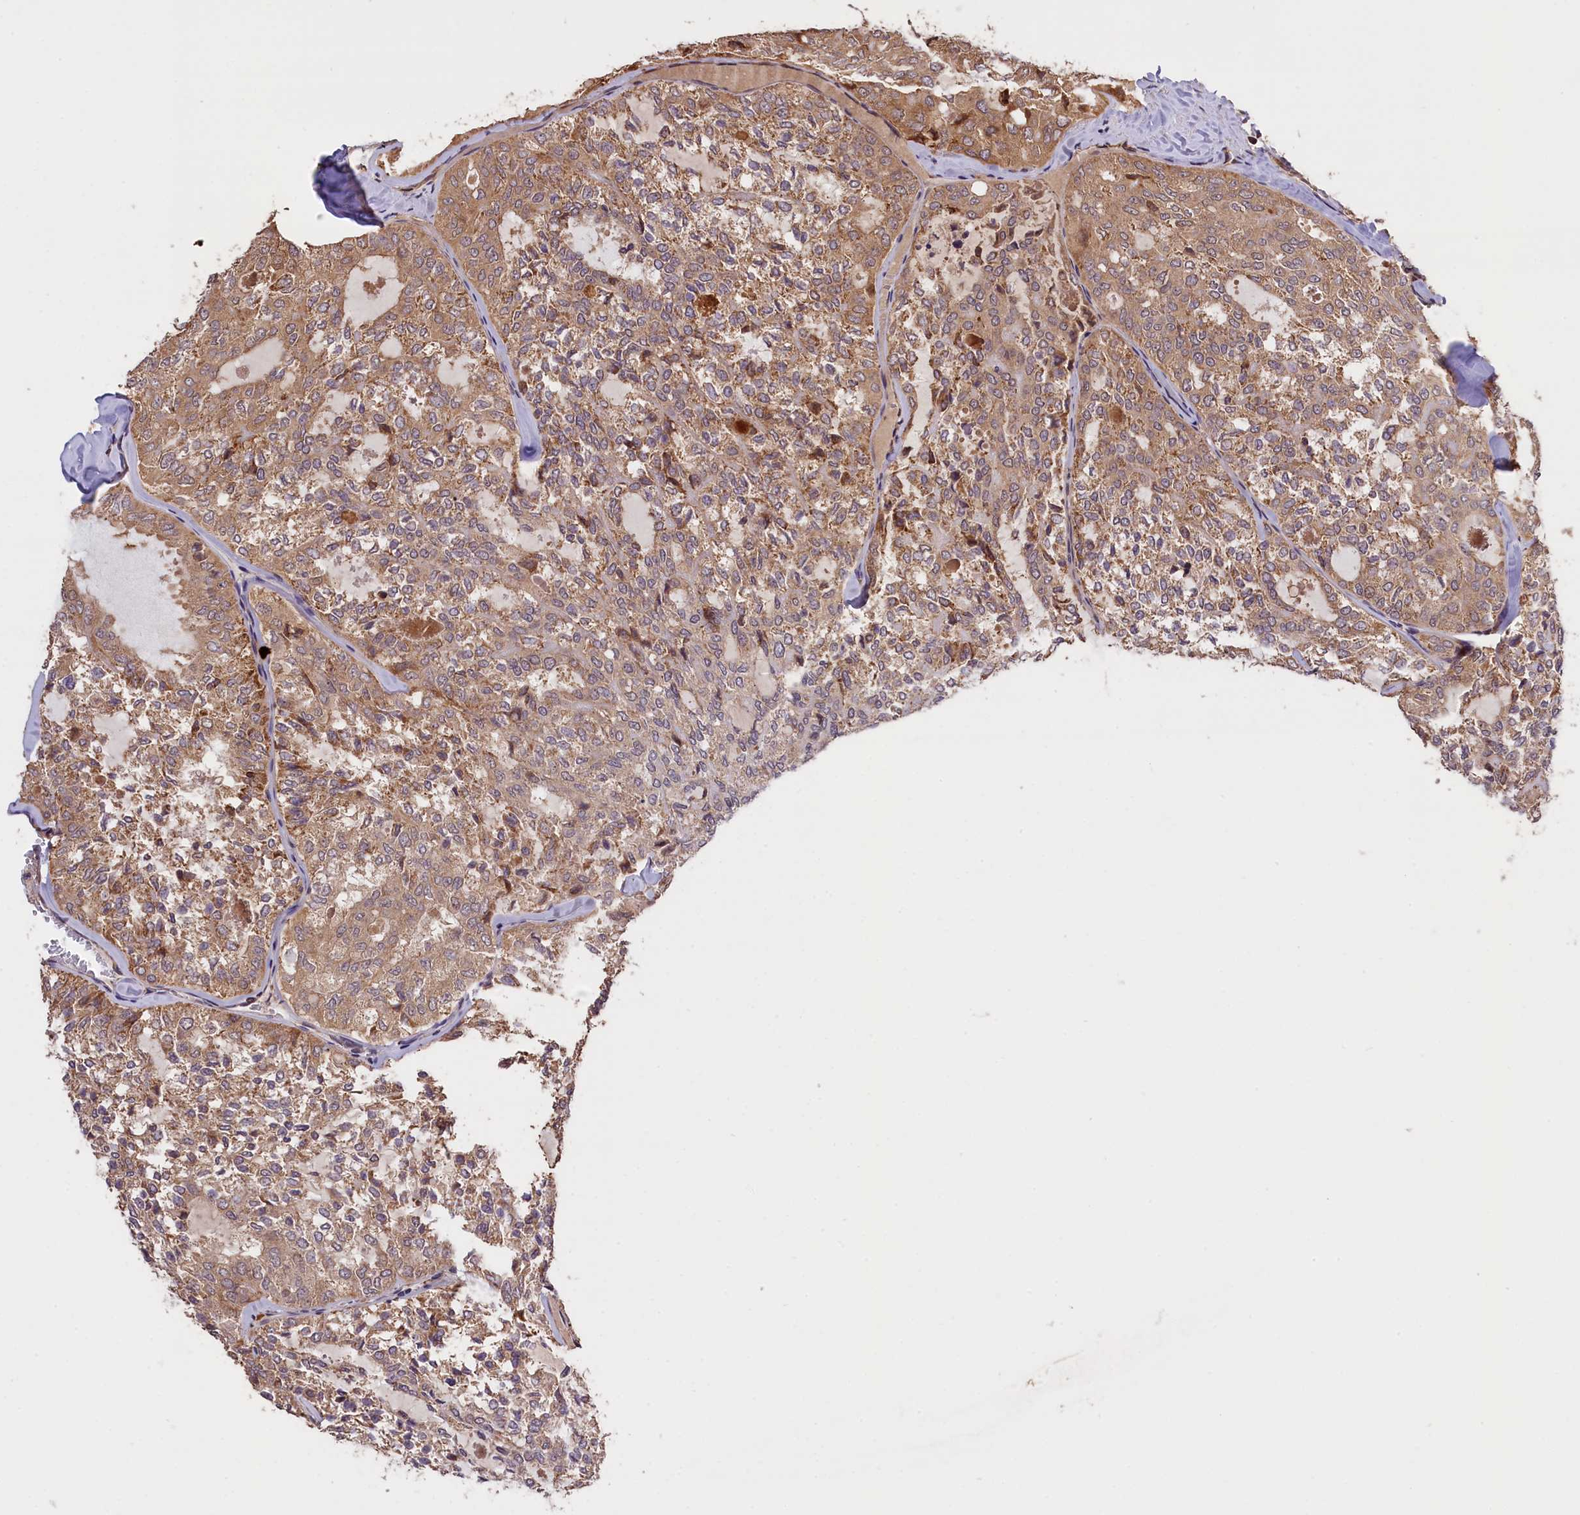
{"staining": {"intensity": "moderate", "quantity": ">75%", "location": "cytoplasmic/membranous"}, "tissue": "thyroid cancer", "cell_type": "Tumor cells", "image_type": "cancer", "snomed": [{"axis": "morphology", "description": "Follicular adenoma carcinoma, NOS"}, {"axis": "topography", "description": "Thyroid gland"}], "caption": "IHC of human thyroid cancer shows medium levels of moderate cytoplasmic/membranous positivity in about >75% of tumor cells.", "gene": "DNAJB9", "patient": {"sex": "male", "age": 75}}